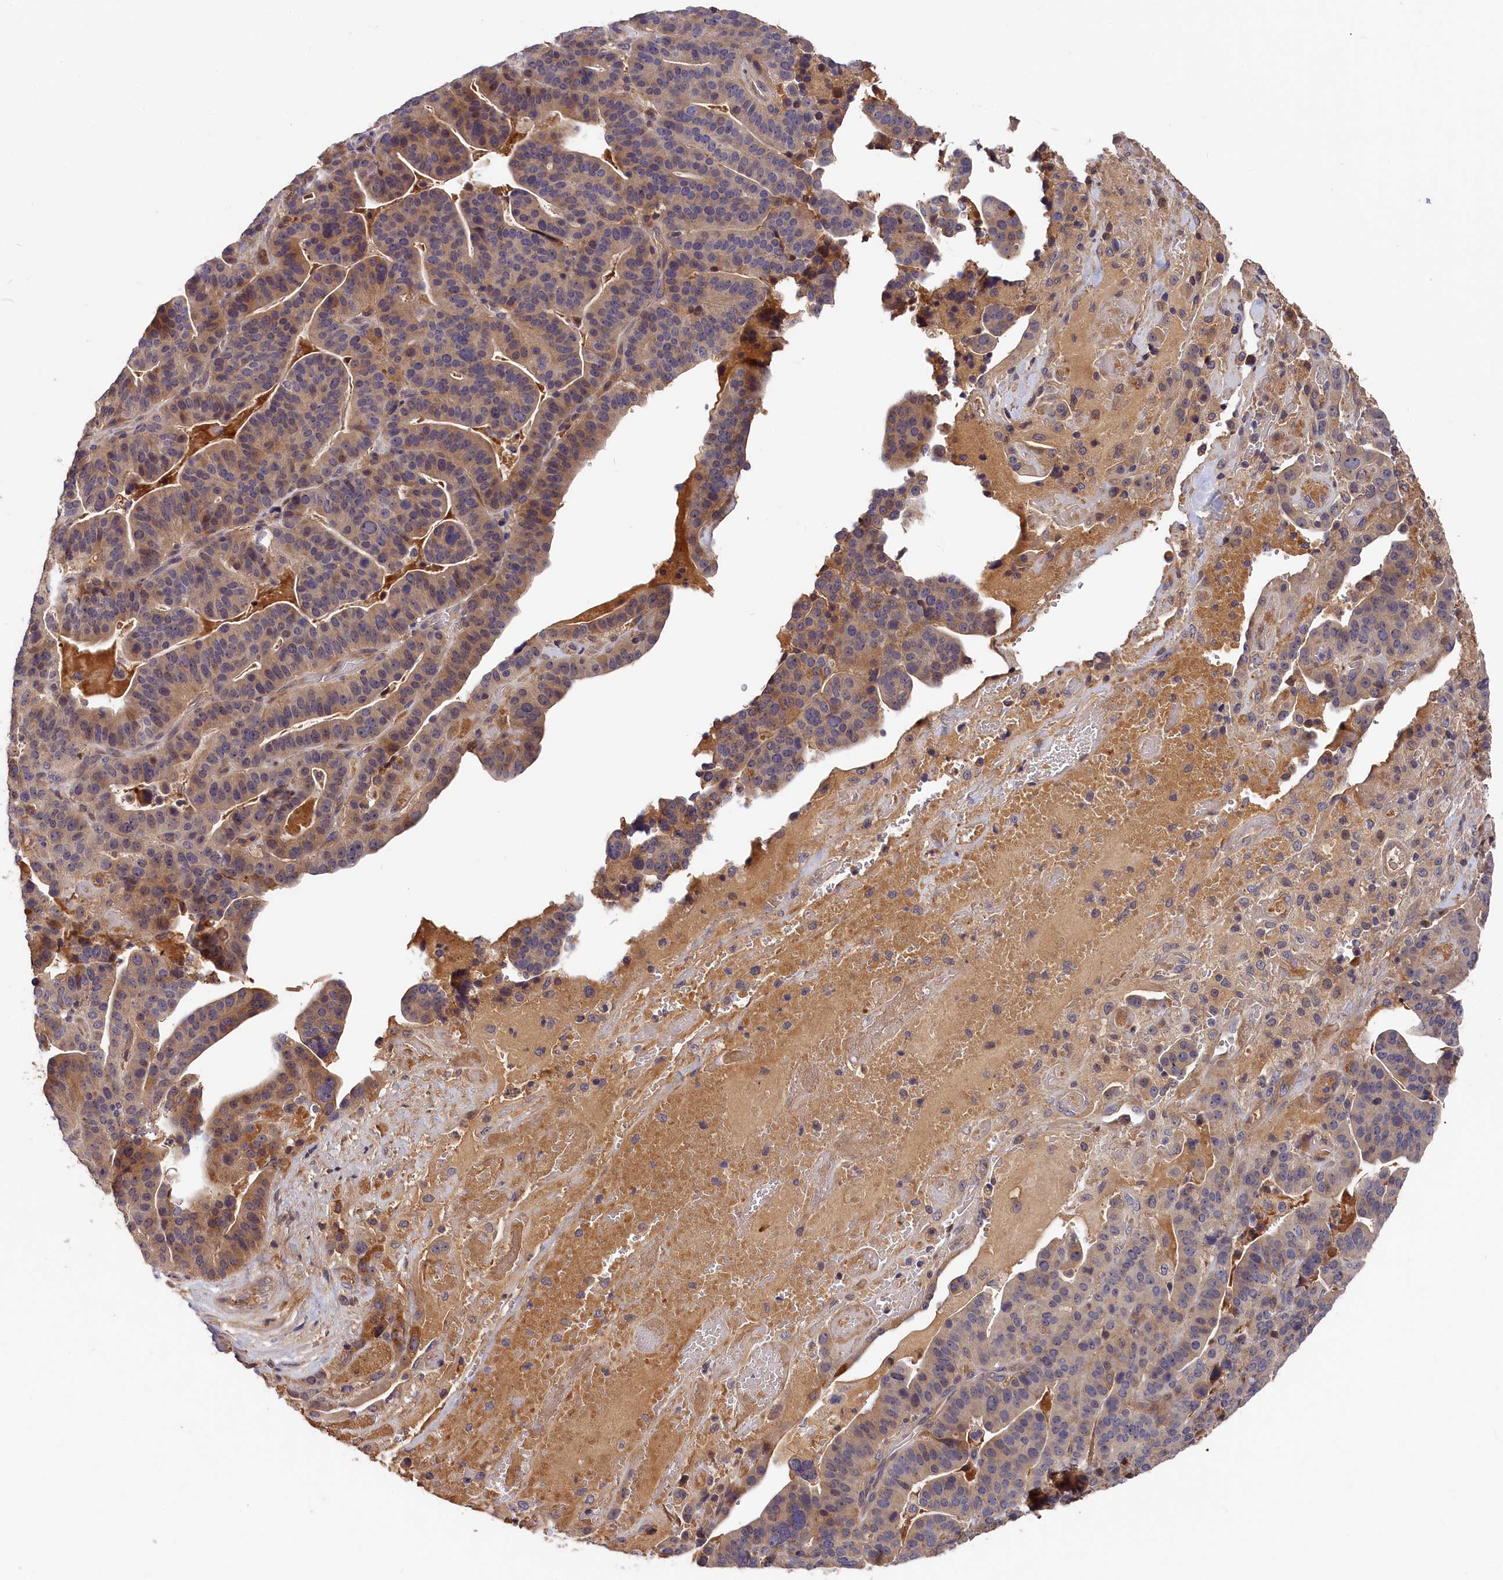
{"staining": {"intensity": "weak", "quantity": "25%-75%", "location": "cytoplasmic/membranous"}, "tissue": "stomach cancer", "cell_type": "Tumor cells", "image_type": "cancer", "snomed": [{"axis": "morphology", "description": "Adenocarcinoma, NOS"}, {"axis": "topography", "description": "Stomach"}], "caption": "A low amount of weak cytoplasmic/membranous staining is seen in about 25%-75% of tumor cells in adenocarcinoma (stomach) tissue.", "gene": "ITIH1", "patient": {"sex": "male", "age": 48}}